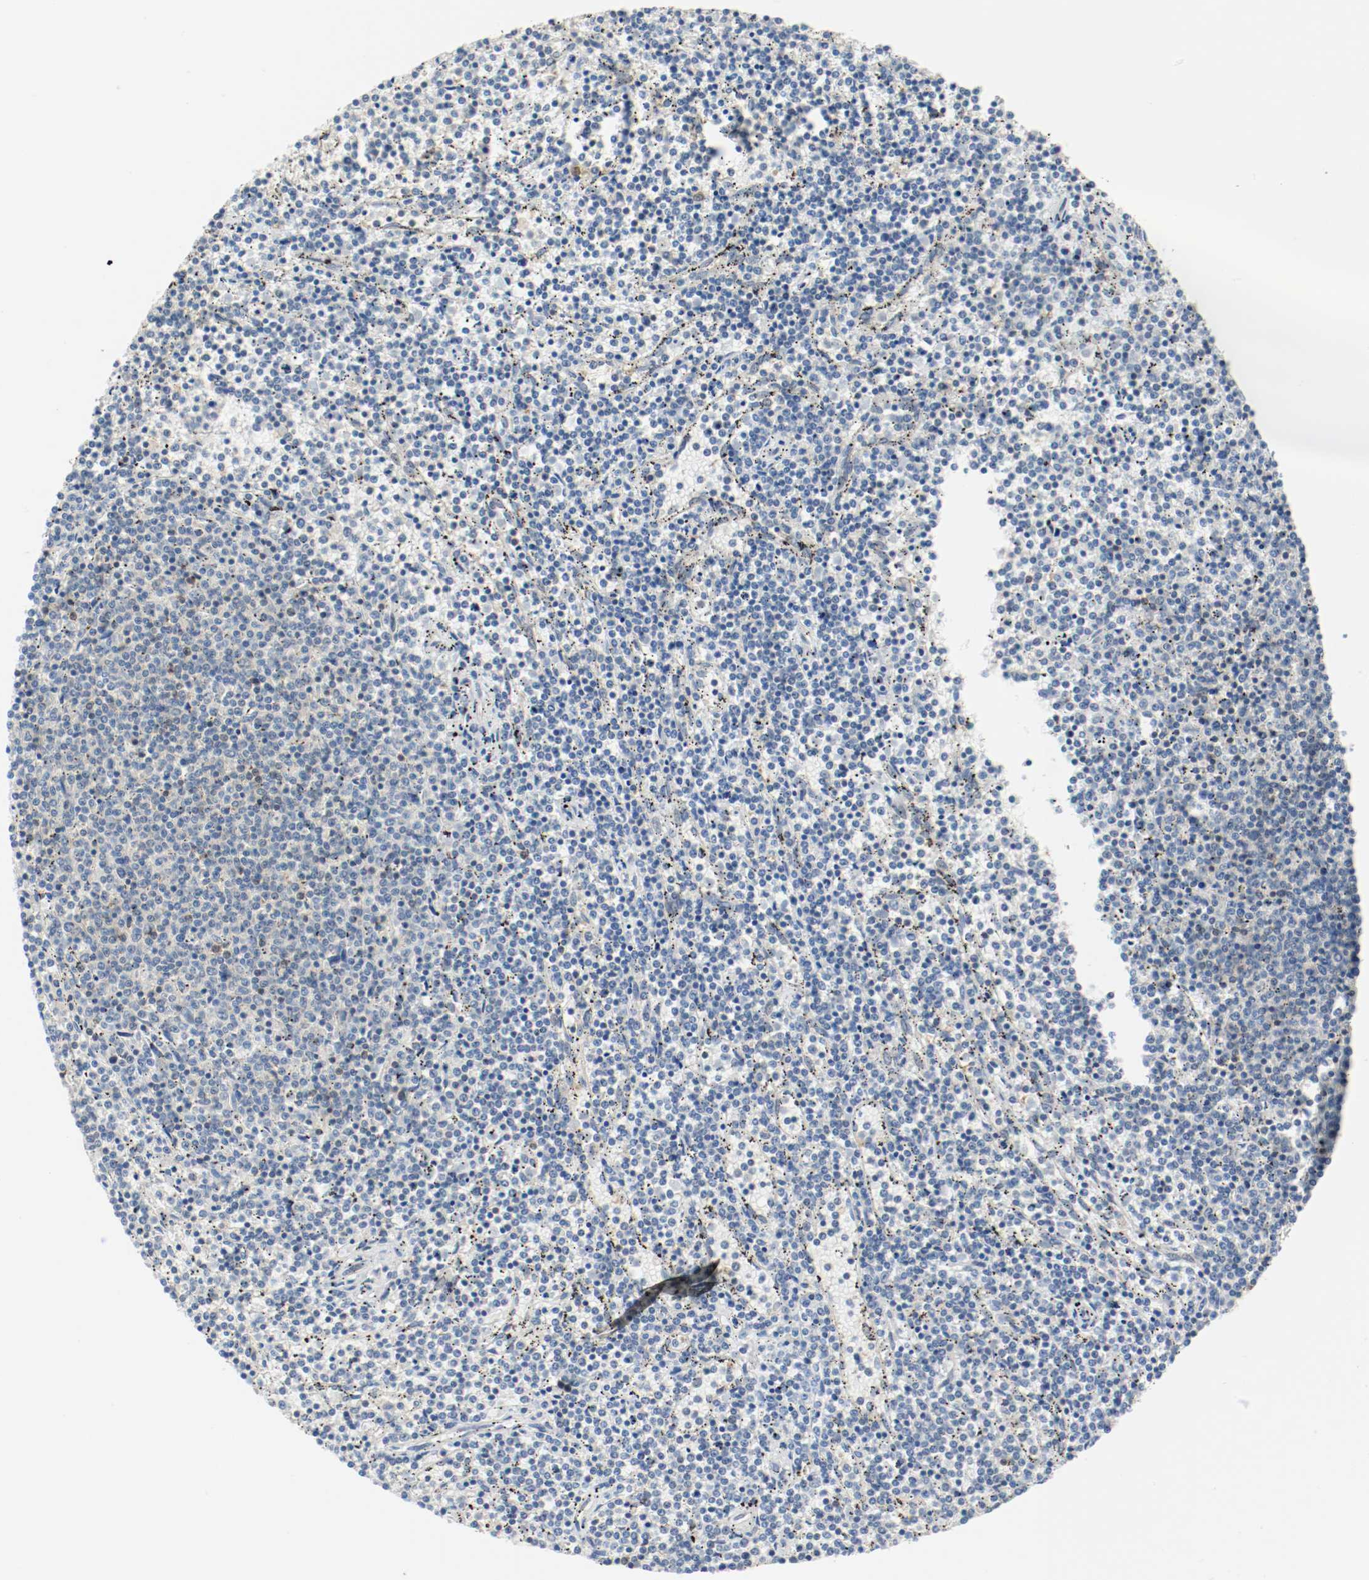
{"staining": {"intensity": "negative", "quantity": "none", "location": "none"}, "tissue": "lymphoma", "cell_type": "Tumor cells", "image_type": "cancer", "snomed": [{"axis": "morphology", "description": "Malignant lymphoma, non-Hodgkin's type, Low grade"}, {"axis": "topography", "description": "Spleen"}], "caption": "Immunohistochemistry (IHC) photomicrograph of lymphoma stained for a protein (brown), which reveals no expression in tumor cells.", "gene": "PPME1", "patient": {"sex": "female", "age": 50}}